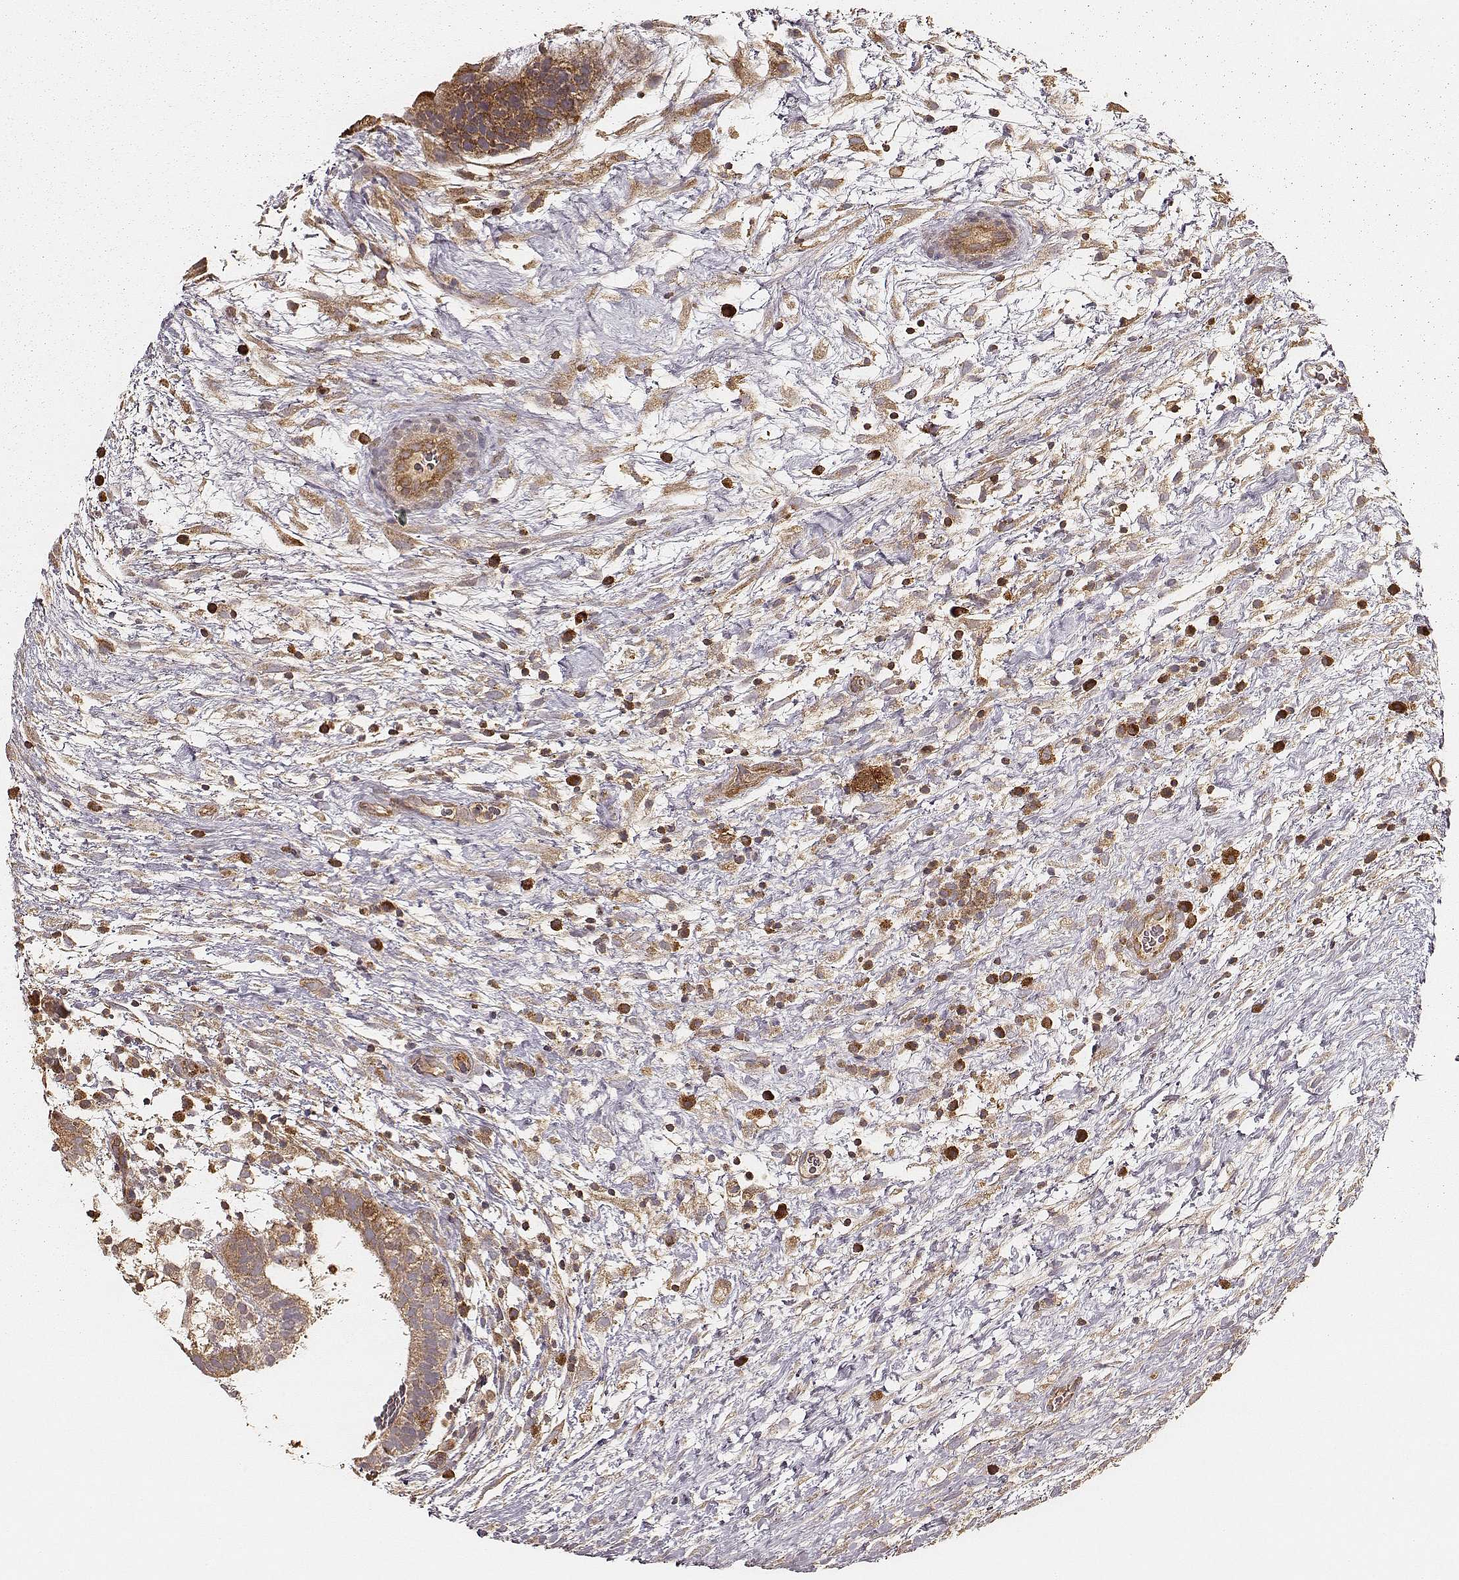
{"staining": {"intensity": "moderate", "quantity": ">75%", "location": "cytoplasmic/membranous"}, "tissue": "testis cancer", "cell_type": "Tumor cells", "image_type": "cancer", "snomed": [{"axis": "morphology", "description": "Normal tissue, NOS"}, {"axis": "morphology", "description": "Carcinoma, Embryonal, NOS"}, {"axis": "topography", "description": "Testis"}], "caption": "Immunohistochemical staining of human testis cancer demonstrates medium levels of moderate cytoplasmic/membranous staining in approximately >75% of tumor cells.", "gene": "CARS1", "patient": {"sex": "male", "age": 32}}